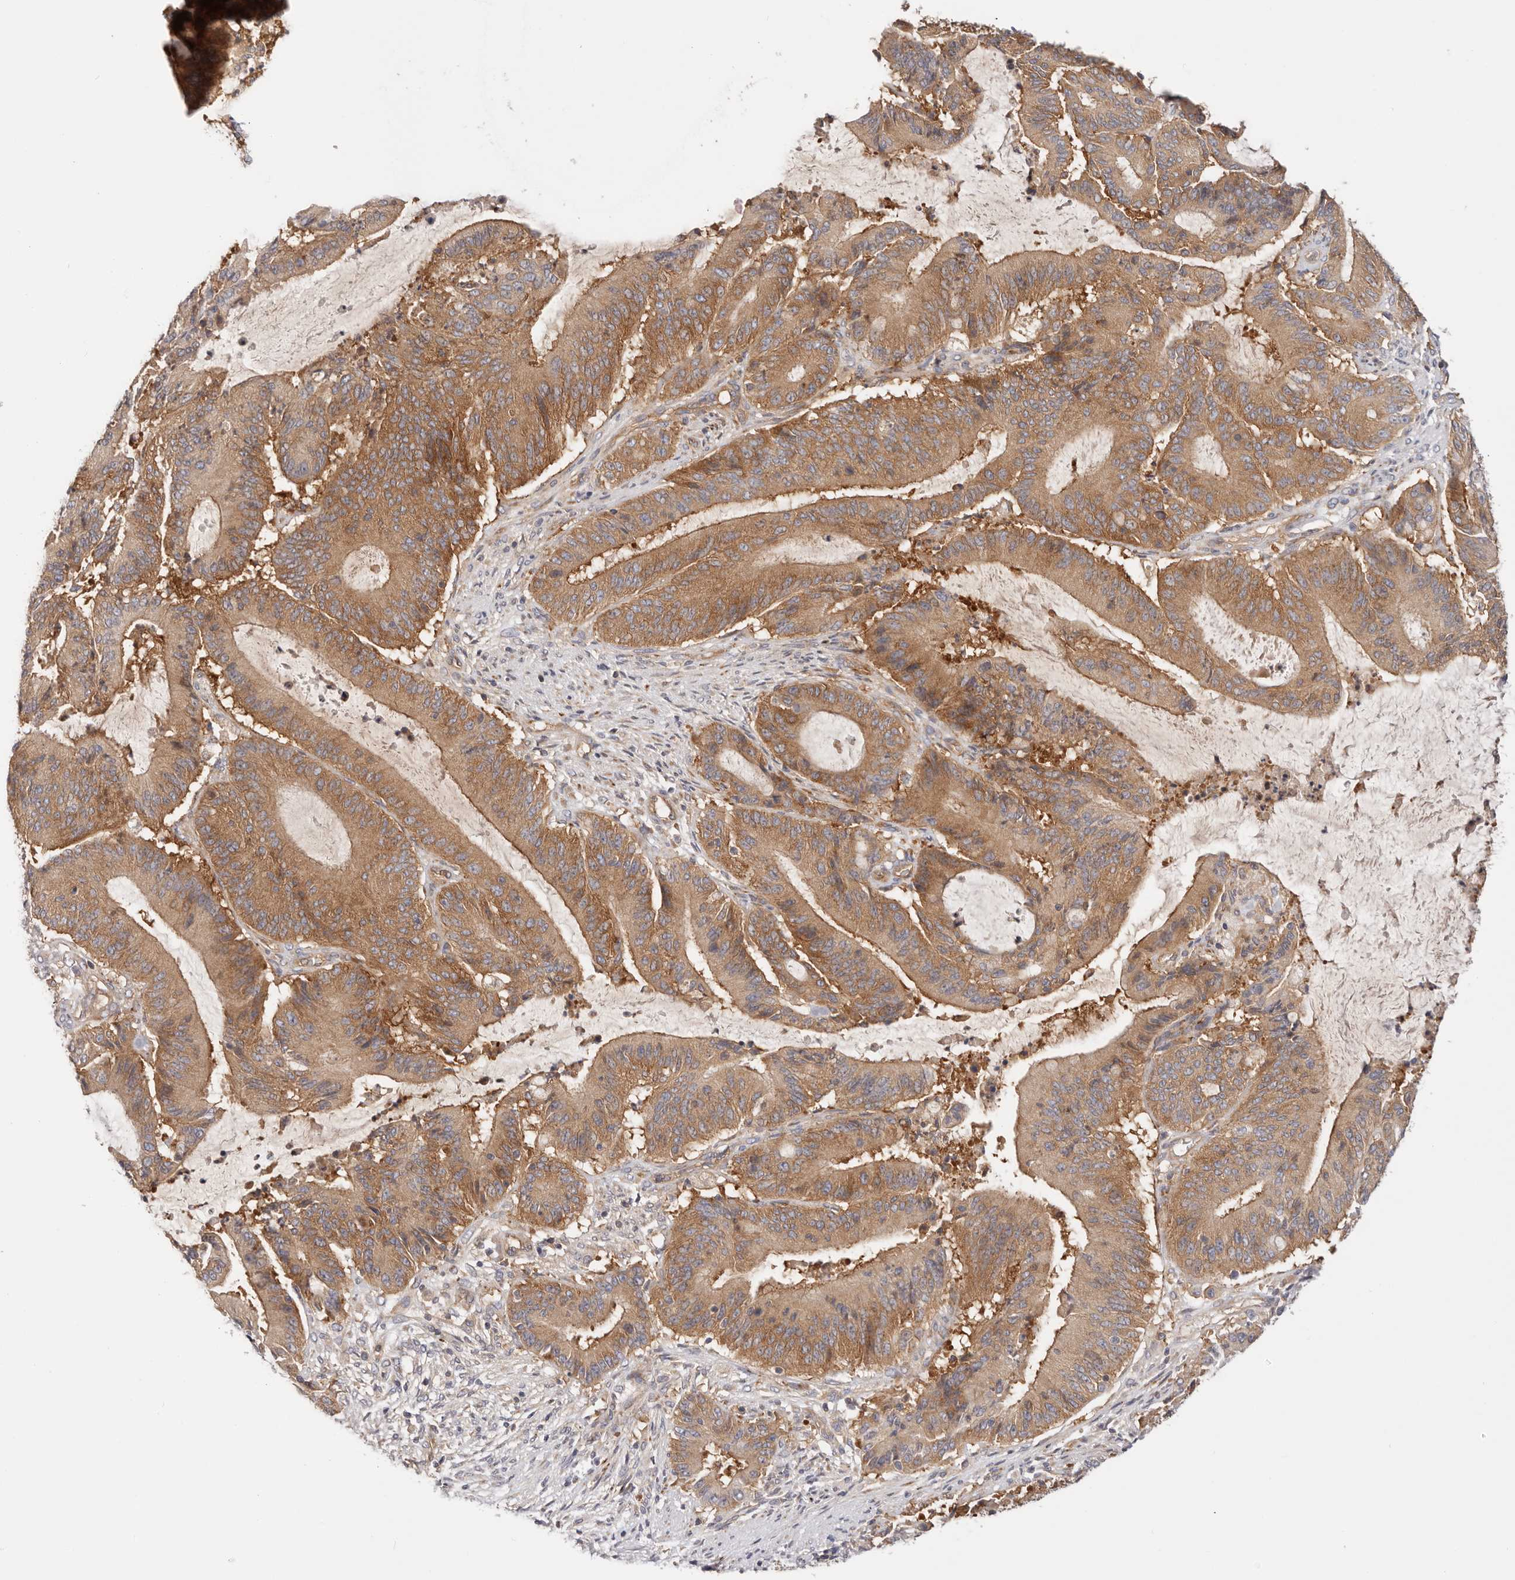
{"staining": {"intensity": "moderate", "quantity": ">75%", "location": "cytoplasmic/membranous"}, "tissue": "liver cancer", "cell_type": "Tumor cells", "image_type": "cancer", "snomed": [{"axis": "morphology", "description": "Normal tissue, NOS"}, {"axis": "morphology", "description": "Cholangiocarcinoma"}, {"axis": "topography", "description": "Liver"}, {"axis": "topography", "description": "Peripheral nerve tissue"}], "caption": "Immunohistochemical staining of human liver cancer (cholangiocarcinoma) demonstrates moderate cytoplasmic/membranous protein staining in approximately >75% of tumor cells. Ihc stains the protein of interest in brown and the nuclei are stained blue.", "gene": "KCMF1", "patient": {"sex": "female", "age": 73}}